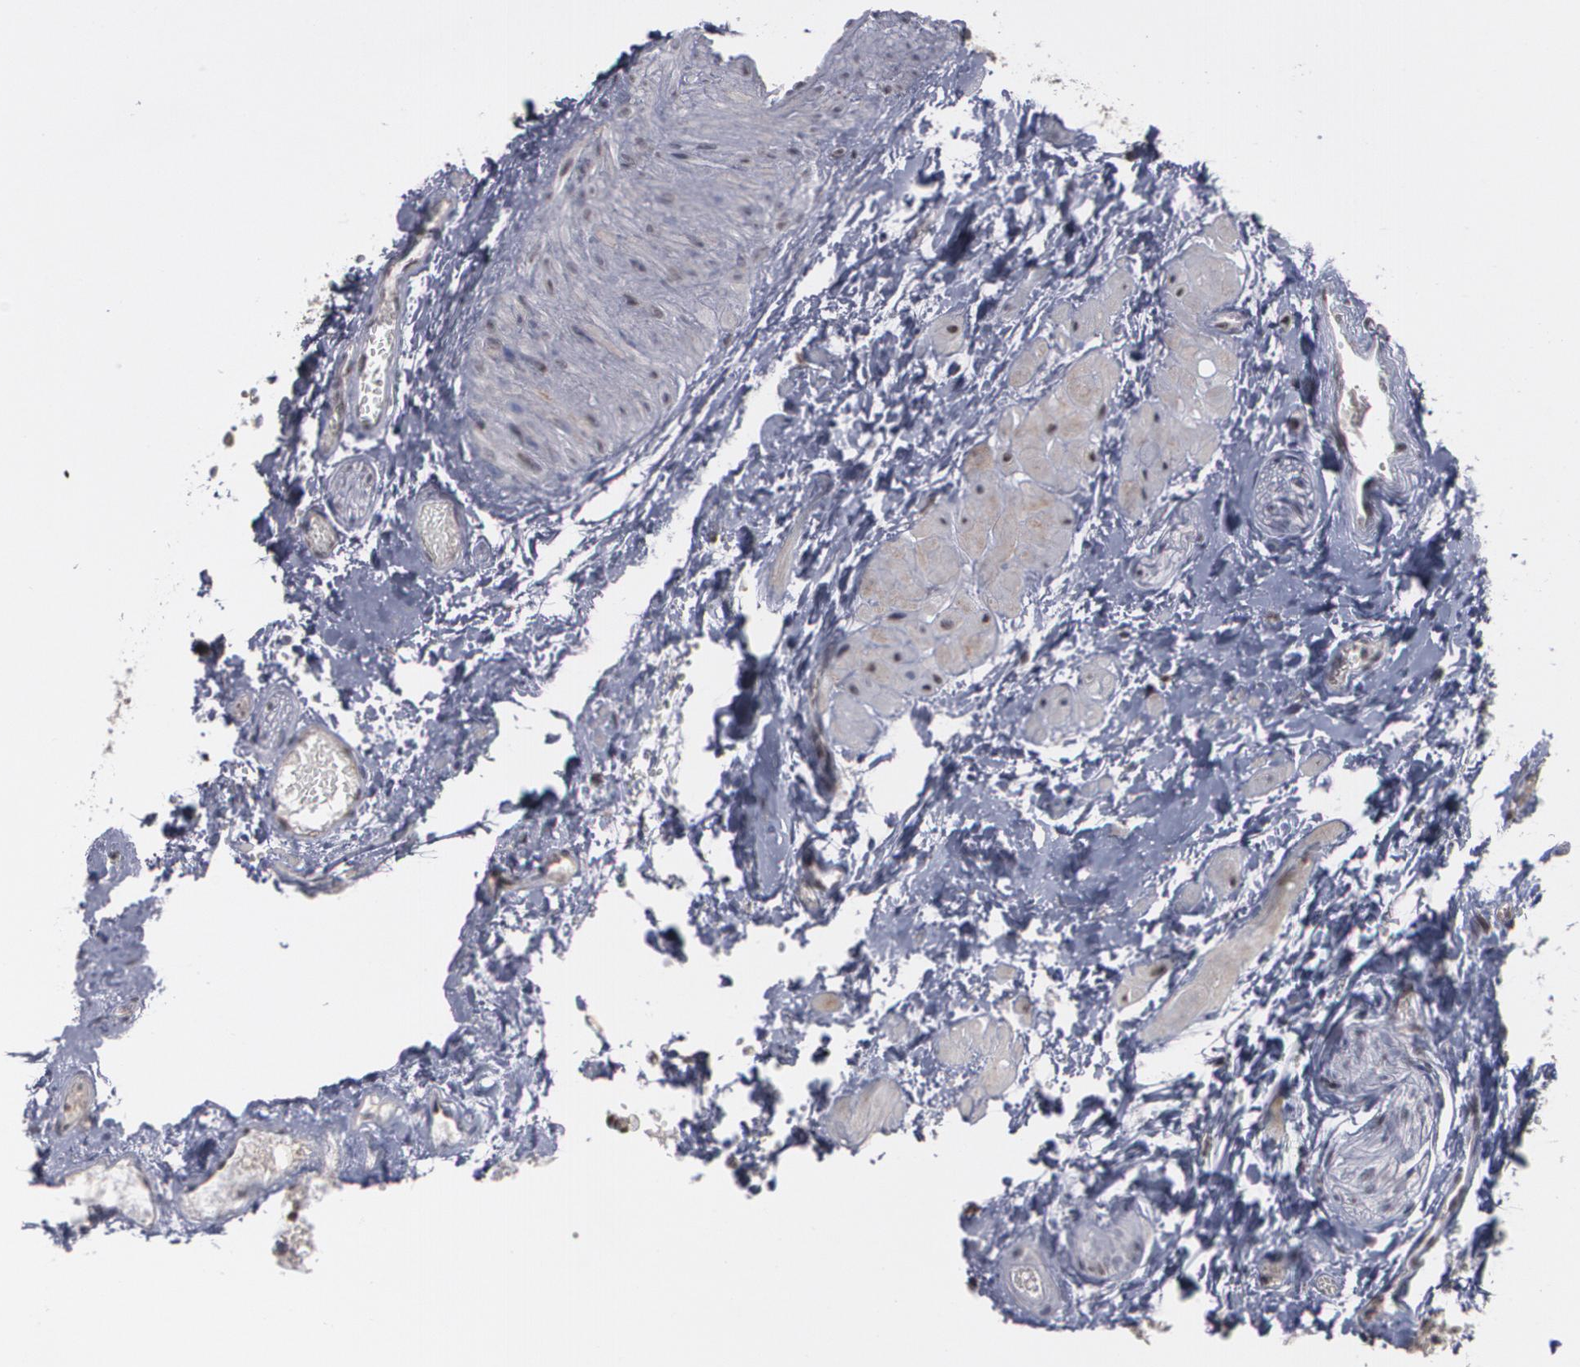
{"staining": {"intensity": "moderate", "quantity": ">75%", "location": "nuclear"}, "tissue": "seminal vesicle", "cell_type": "Glandular cells", "image_type": "normal", "snomed": [{"axis": "morphology", "description": "Normal tissue, NOS"}, {"axis": "topography", "description": "Seminal veicle"}], "caption": "Protein analysis of normal seminal vesicle displays moderate nuclear staining in approximately >75% of glandular cells. The staining is performed using DAB brown chromogen to label protein expression. The nuclei are counter-stained blue using hematoxylin.", "gene": "INTS6L", "patient": {"sex": "male", "age": 26}}